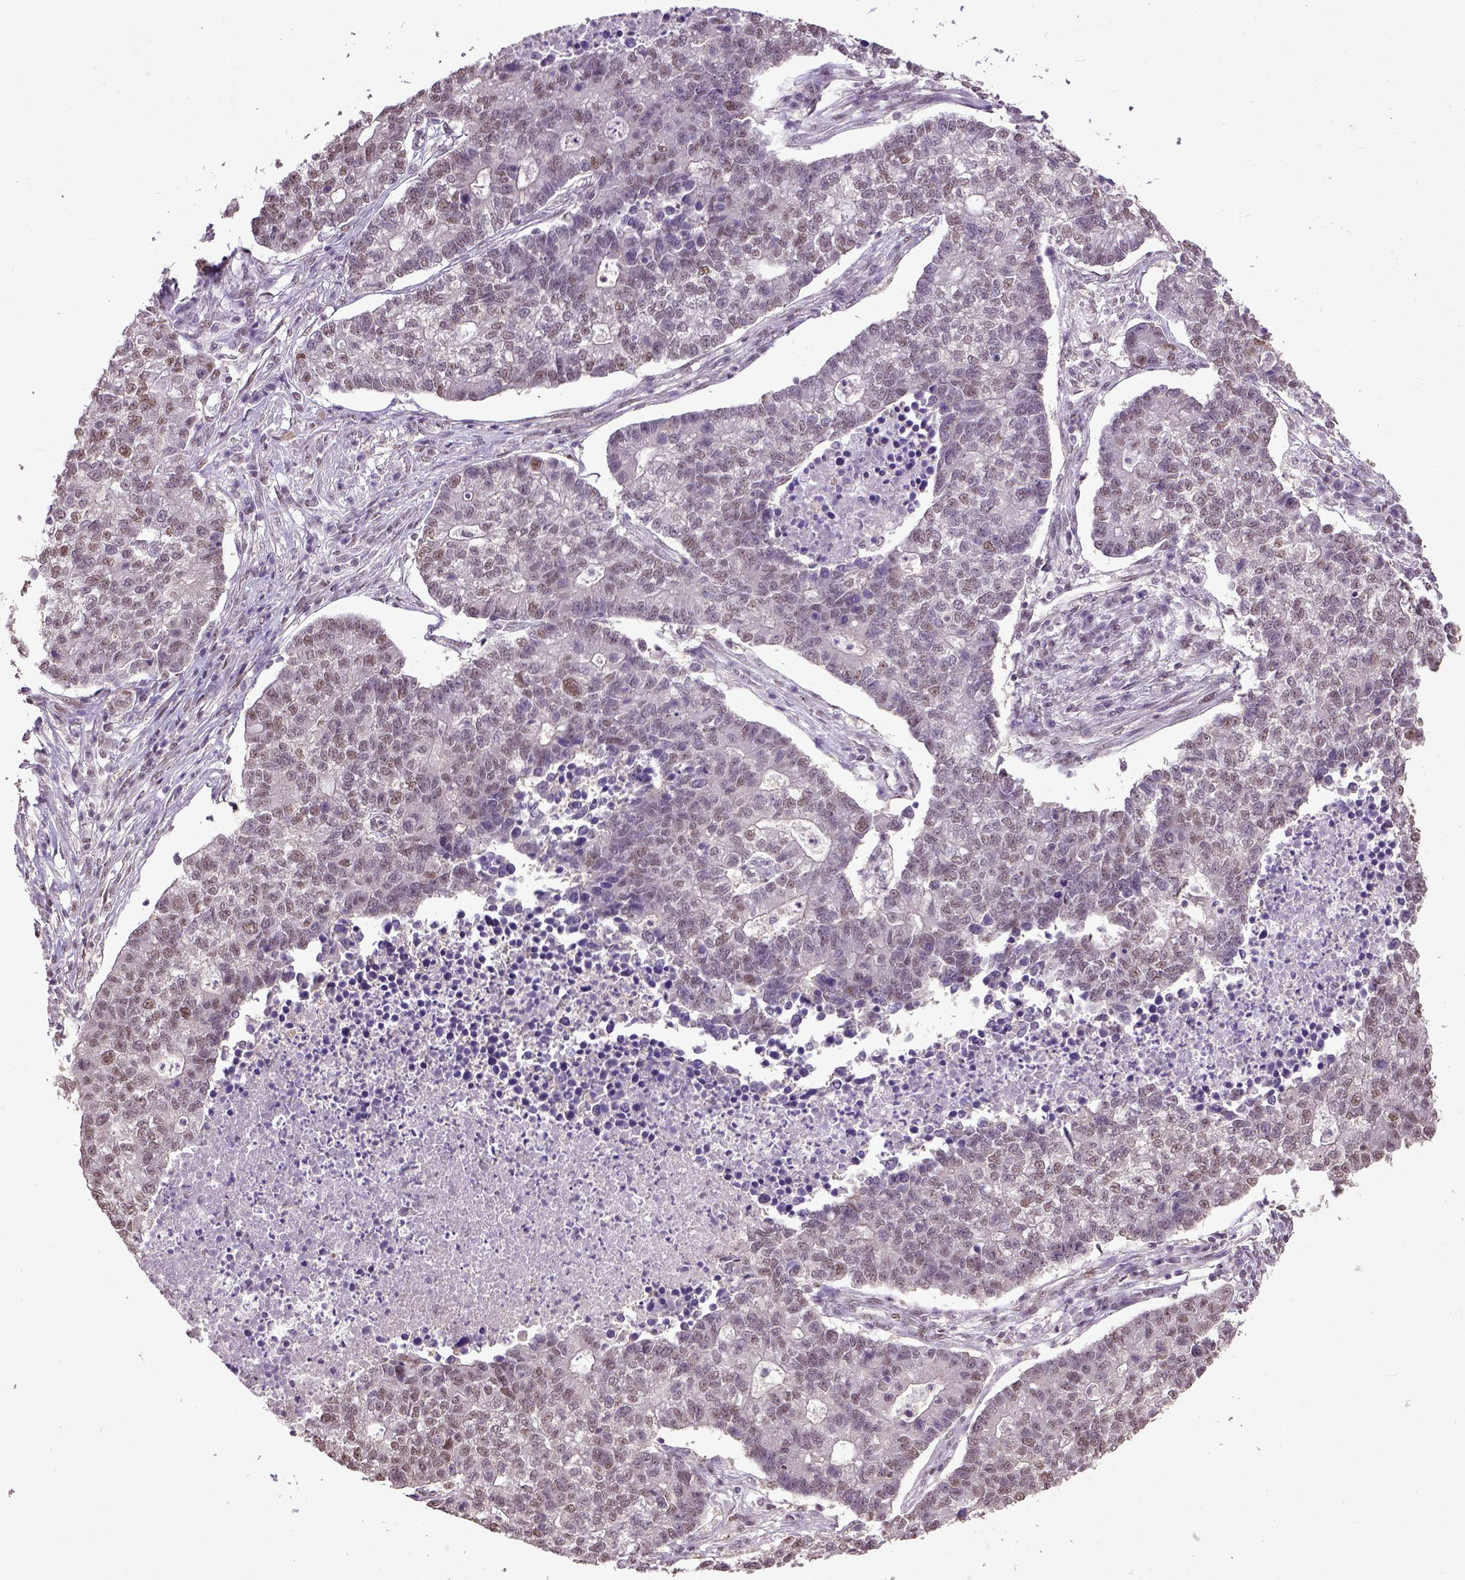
{"staining": {"intensity": "moderate", "quantity": "25%-75%", "location": "nuclear"}, "tissue": "lung cancer", "cell_type": "Tumor cells", "image_type": "cancer", "snomed": [{"axis": "morphology", "description": "Adenocarcinoma, NOS"}, {"axis": "topography", "description": "Lung"}], "caption": "Brown immunohistochemical staining in lung cancer (adenocarcinoma) displays moderate nuclear staining in approximately 25%-75% of tumor cells.", "gene": "UBA3", "patient": {"sex": "male", "age": 57}}